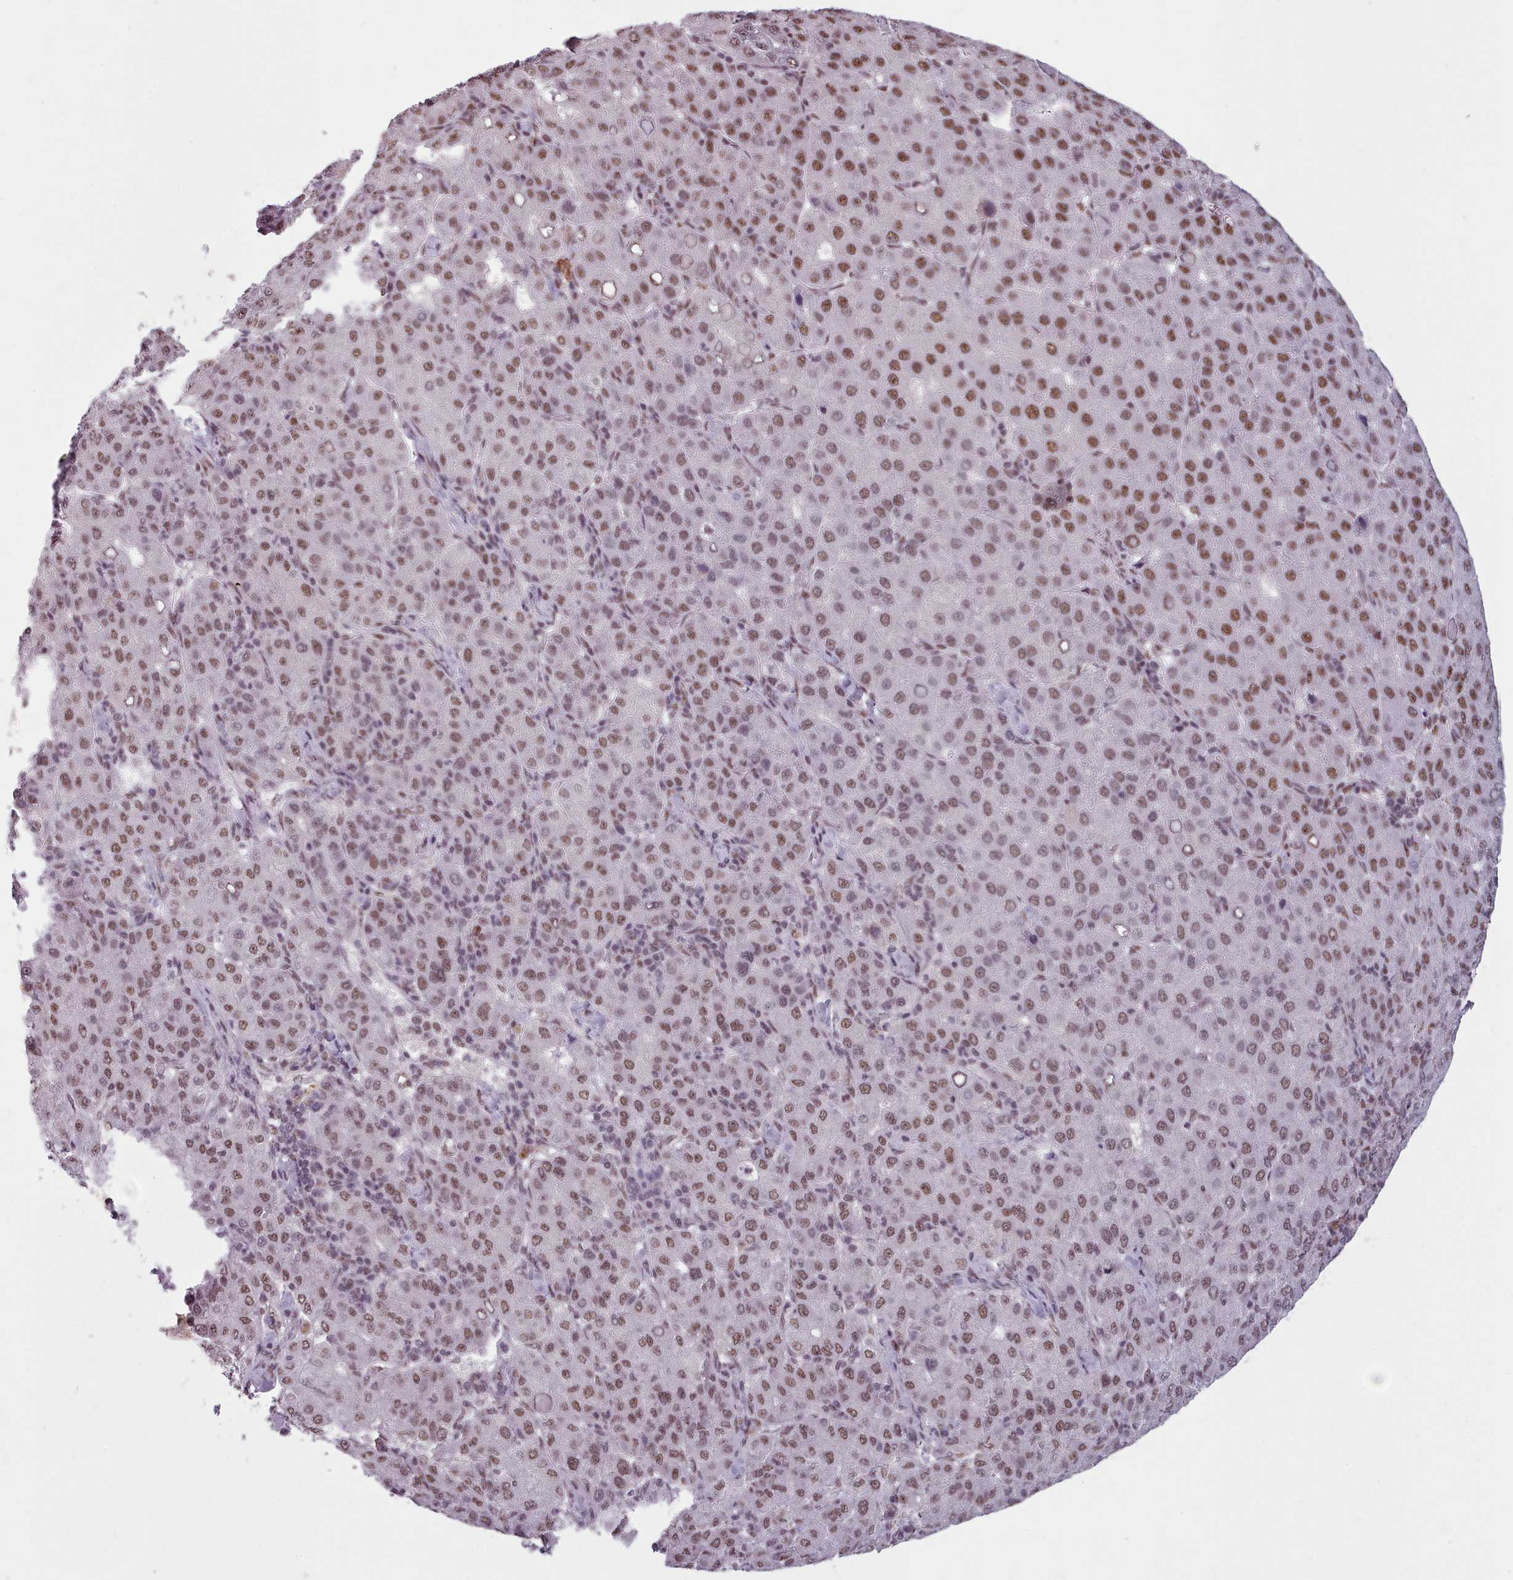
{"staining": {"intensity": "moderate", "quantity": ">75%", "location": "nuclear"}, "tissue": "liver cancer", "cell_type": "Tumor cells", "image_type": "cancer", "snomed": [{"axis": "morphology", "description": "Carcinoma, Hepatocellular, NOS"}, {"axis": "topography", "description": "Liver"}], "caption": "IHC photomicrograph of human hepatocellular carcinoma (liver) stained for a protein (brown), which demonstrates medium levels of moderate nuclear expression in about >75% of tumor cells.", "gene": "SRRM1", "patient": {"sex": "male", "age": 65}}